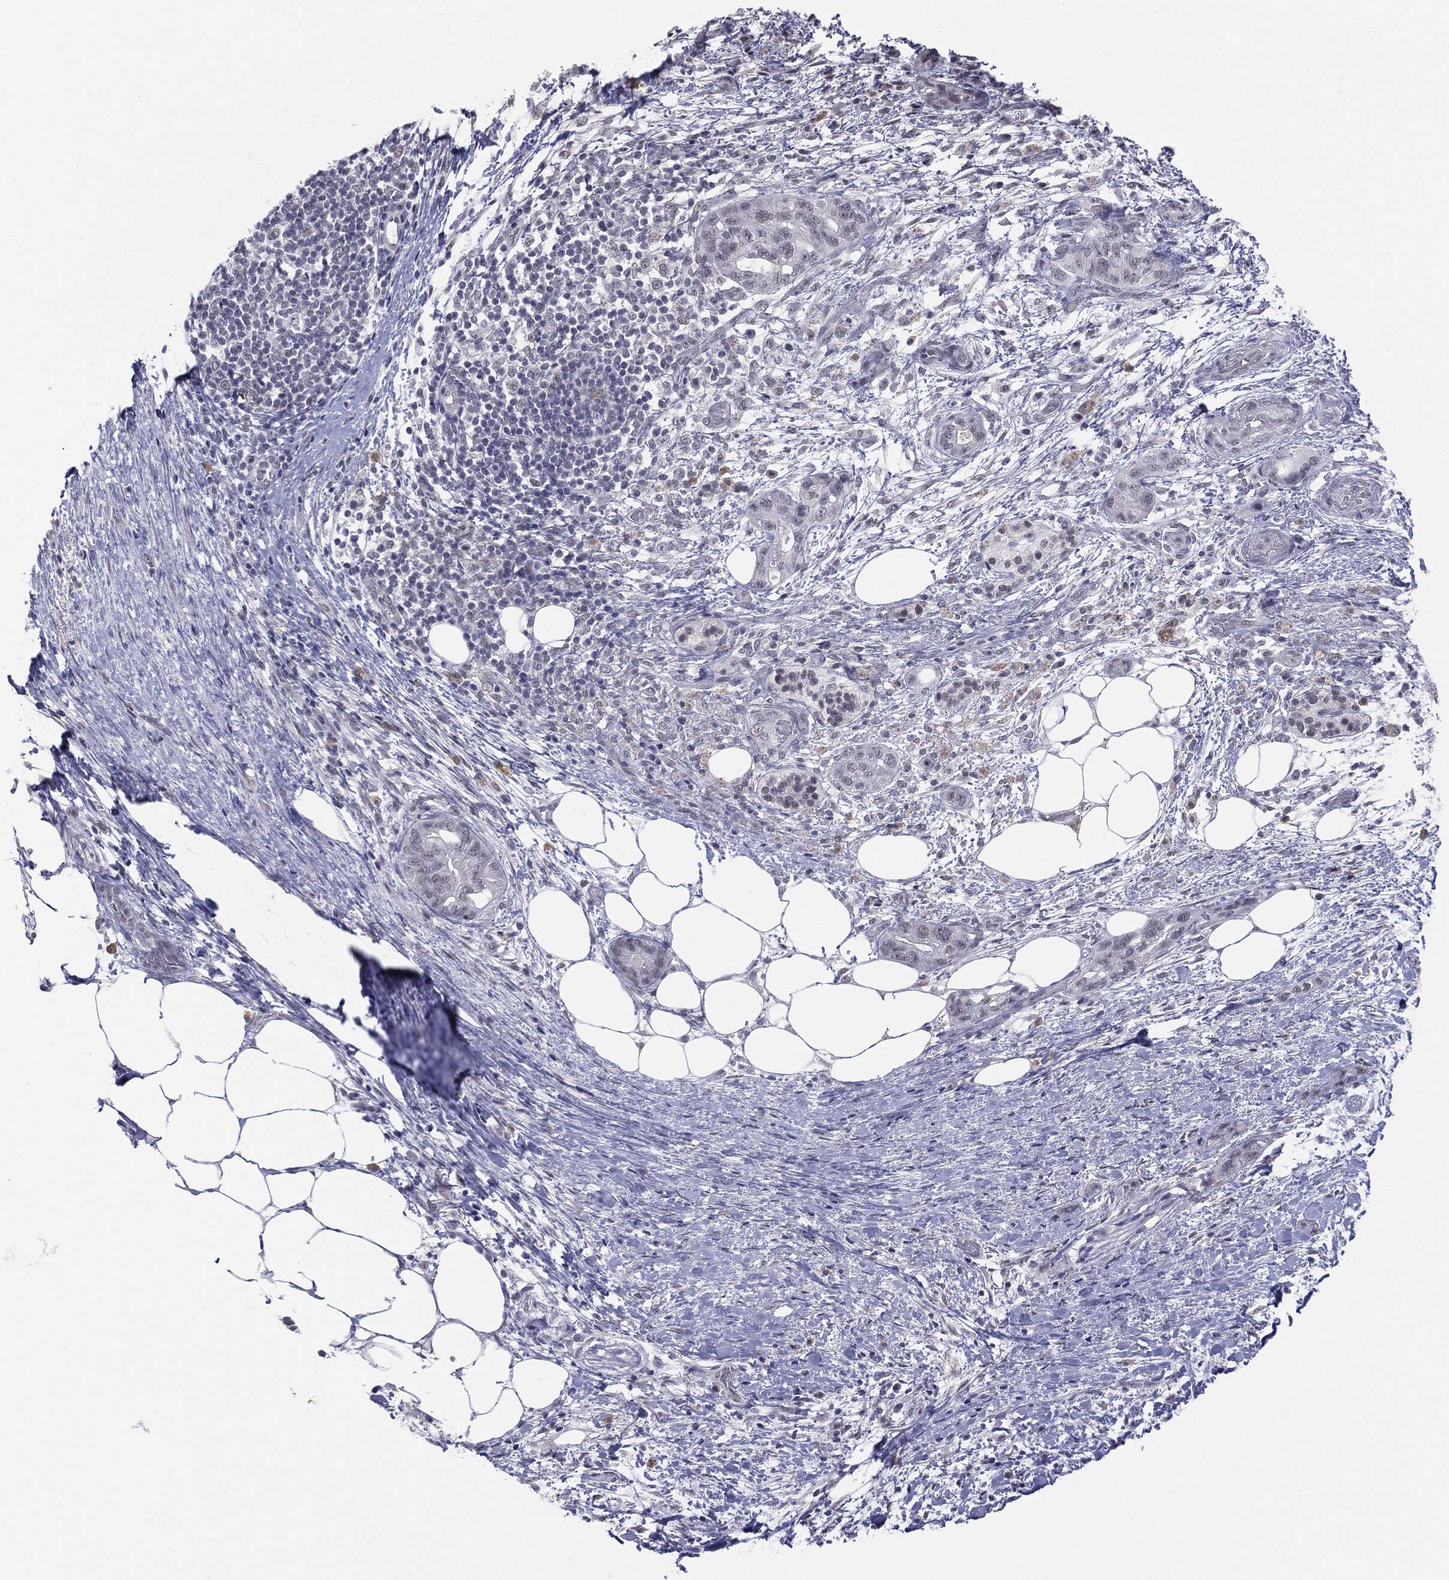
{"staining": {"intensity": "negative", "quantity": "none", "location": "none"}, "tissue": "pancreatic cancer", "cell_type": "Tumor cells", "image_type": "cancer", "snomed": [{"axis": "morphology", "description": "Adenocarcinoma, NOS"}, {"axis": "topography", "description": "Pancreas"}], "caption": "A histopathology image of pancreatic cancer (adenocarcinoma) stained for a protein shows no brown staining in tumor cells.", "gene": "SLC5A5", "patient": {"sex": "female", "age": 72}}